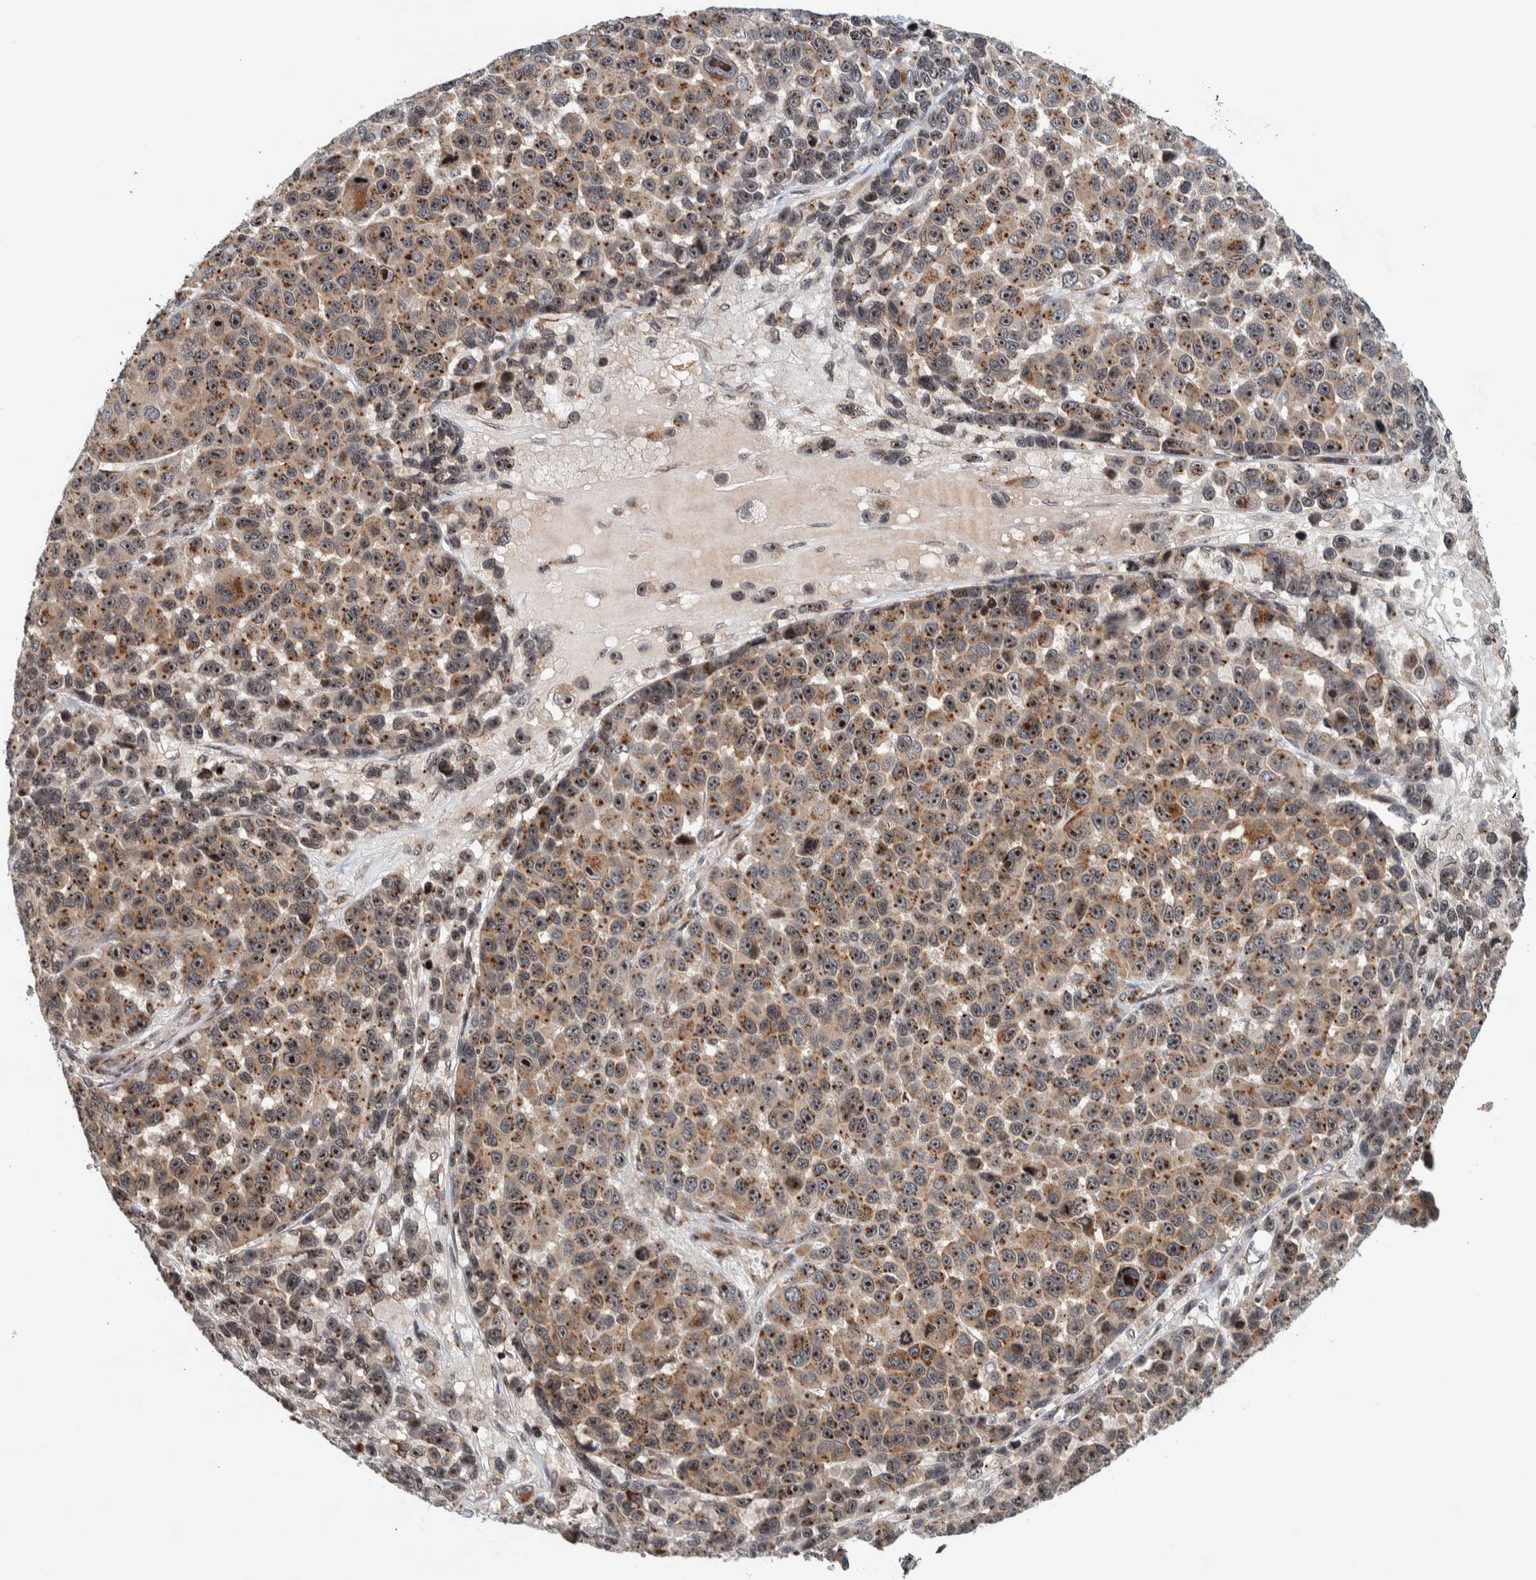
{"staining": {"intensity": "moderate", "quantity": "25%-75%", "location": "cytoplasmic/membranous,nuclear"}, "tissue": "melanoma", "cell_type": "Tumor cells", "image_type": "cancer", "snomed": [{"axis": "morphology", "description": "Malignant melanoma, NOS"}, {"axis": "topography", "description": "Skin"}], "caption": "This histopathology image shows IHC staining of malignant melanoma, with medium moderate cytoplasmic/membranous and nuclear positivity in approximately 25%-75% of tumor cells.", "gene": "CCDC182", "patient": {"sex": "male", "age": 53}}